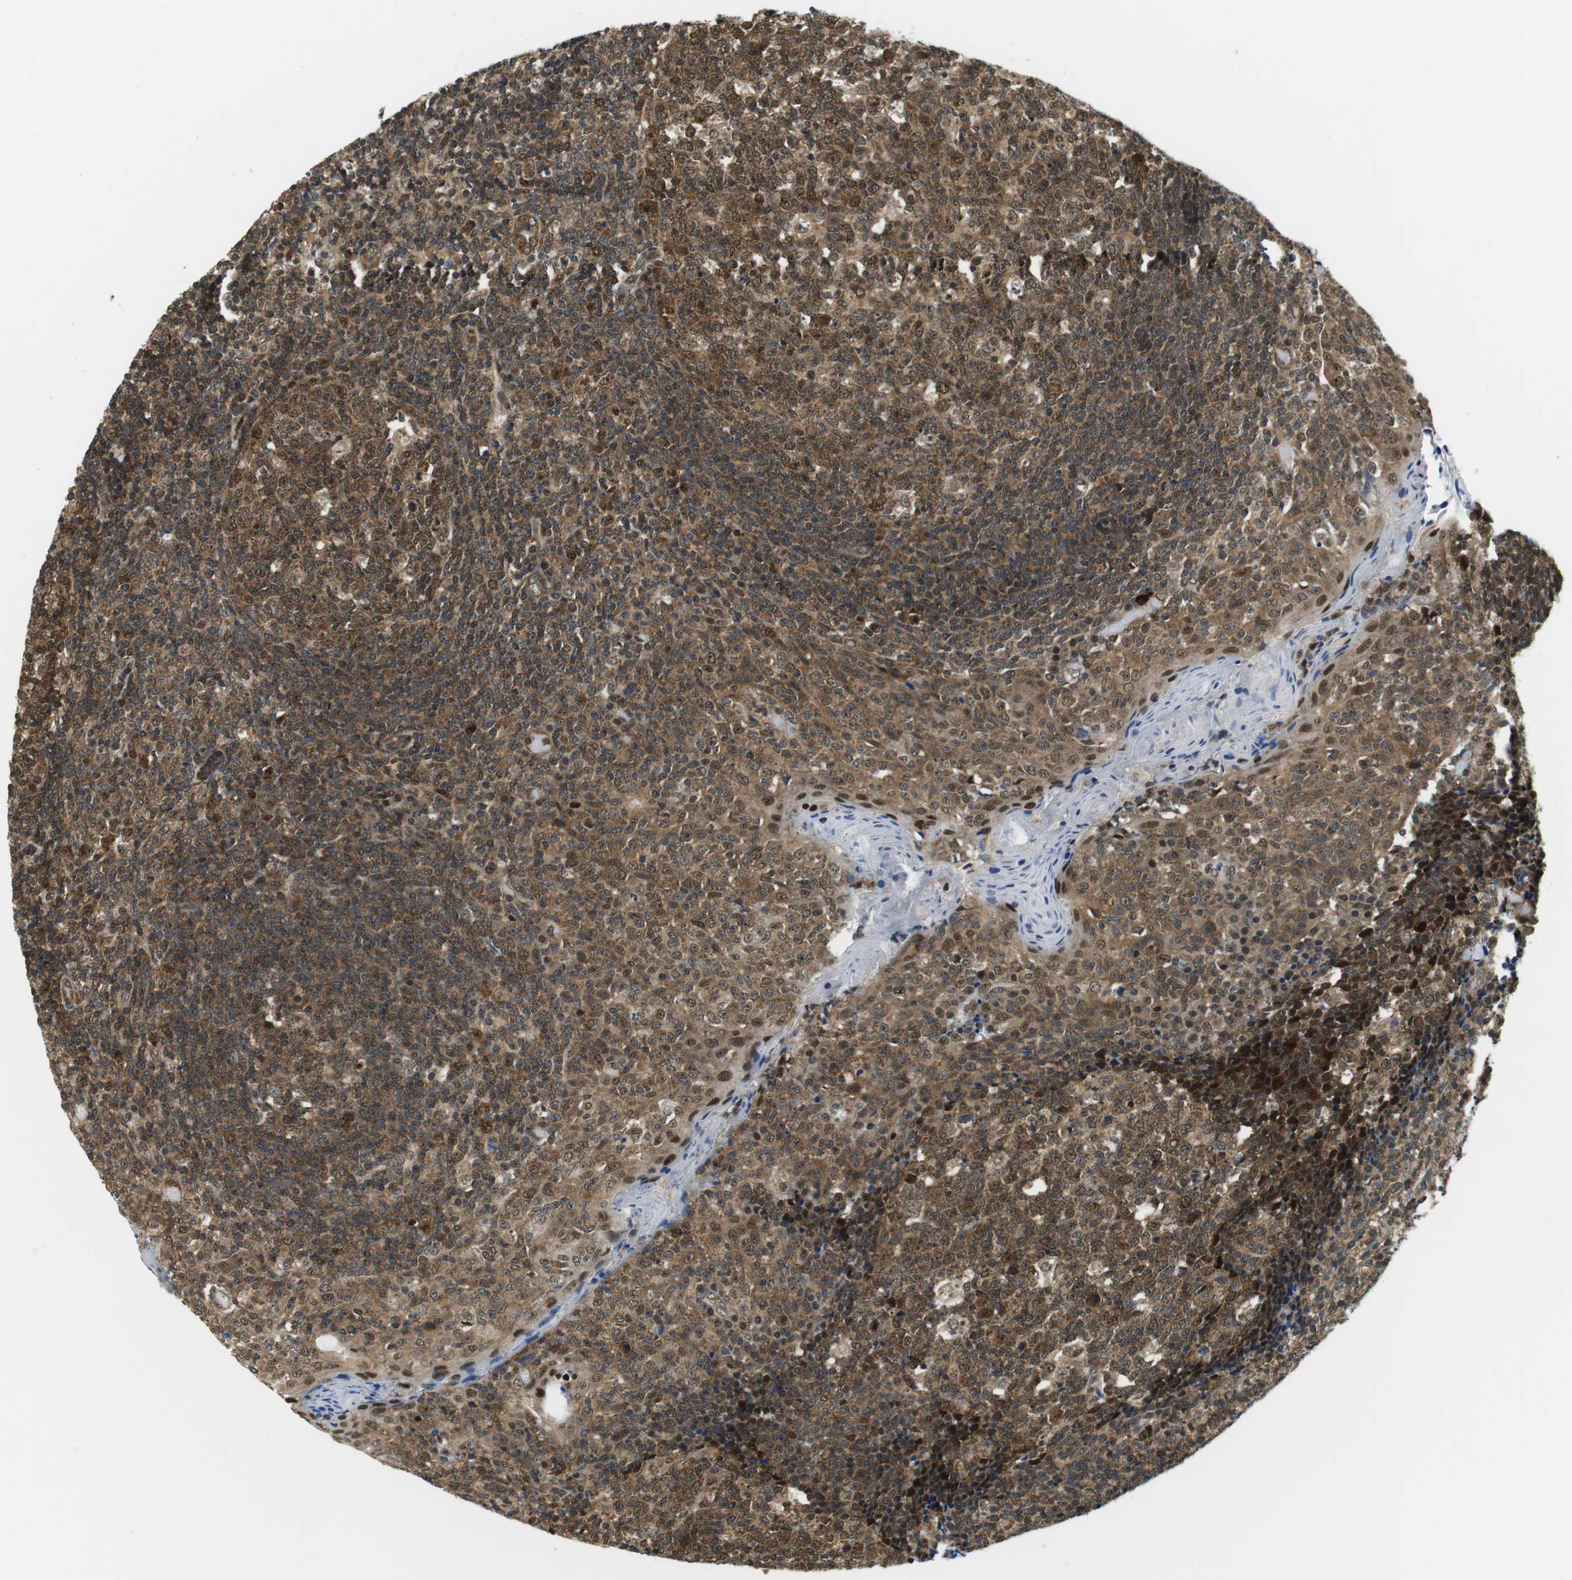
{"staining": {"intensity": "strong", "quantity": ">75%", "location": "cytoplasmic/membranous,nuclear"}, "tissue": "tonsil", "cell_type": "Germinal center cells", "image_type": "normal", "snomed": [{"axis": "morphology", "description": "Normal tissue, NOS"}, {"axis": "topography", "description": "Tonsil"}], "caption": "Immunohistochemistry image of unremarkable tonsil stained for a protein (brown), which demonstrates high levels of strong cytoplasmic/membranous,nuclear expression in about >75% of germinal center cells.", "gene": "CSNK2B", "patient": {"sex": "female", "age": 19}}